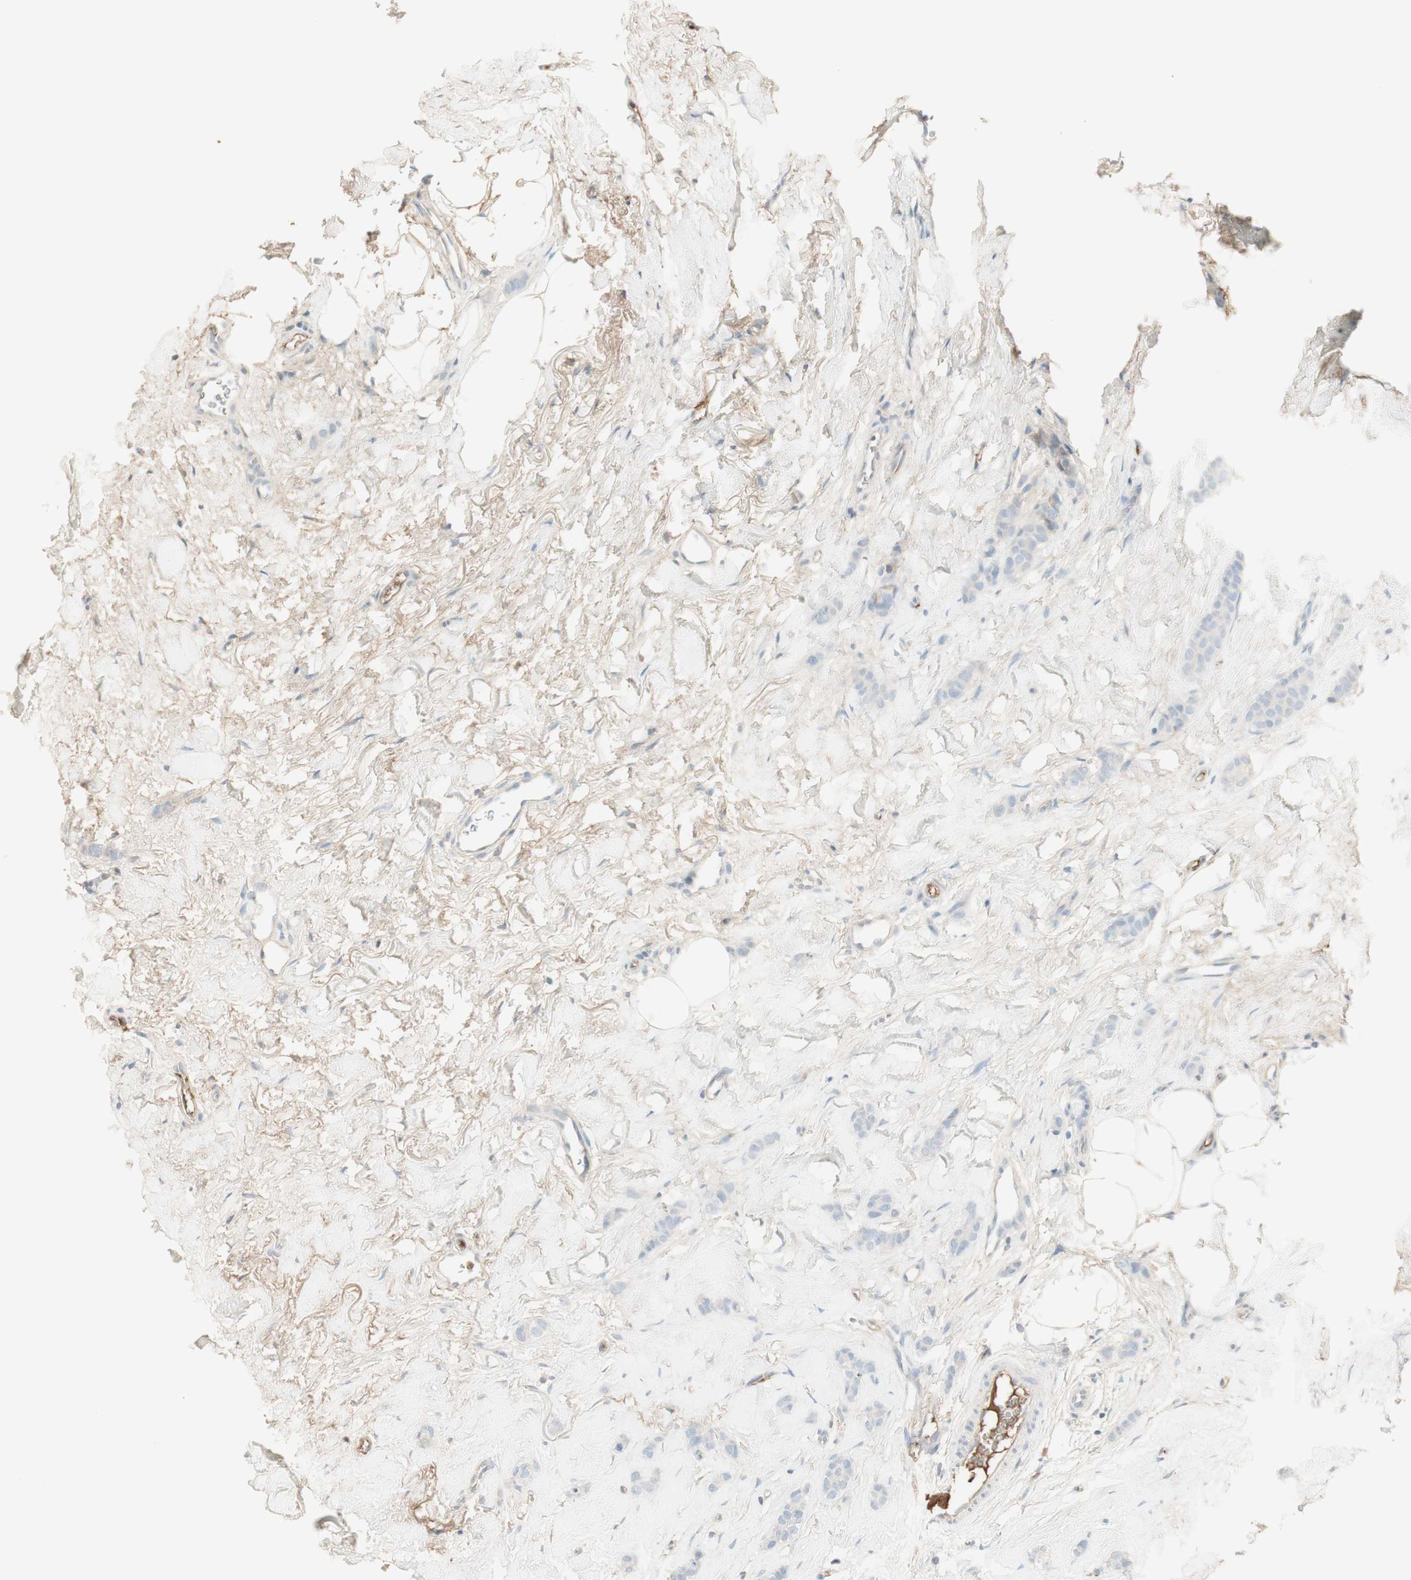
{"staining": {"intensity": "negative", "quantity": "none", "location": "none"}, "tissue": "breast cancer", "cell_type": "Tumor cells", "image_type": "cancer", "snomed": [{"axis": "morphology", "description": "Lobular carcinoma"}, {"axis": "topography", "description": "Skin"}, {"axis": "topography", "description": "Breast"}], "caption": "Immunohistochemical staining of human breast cancer shows no significant expression in tumor cells.", "gene": "IFNG", "patient": {"sex": "female", "age": 46}}